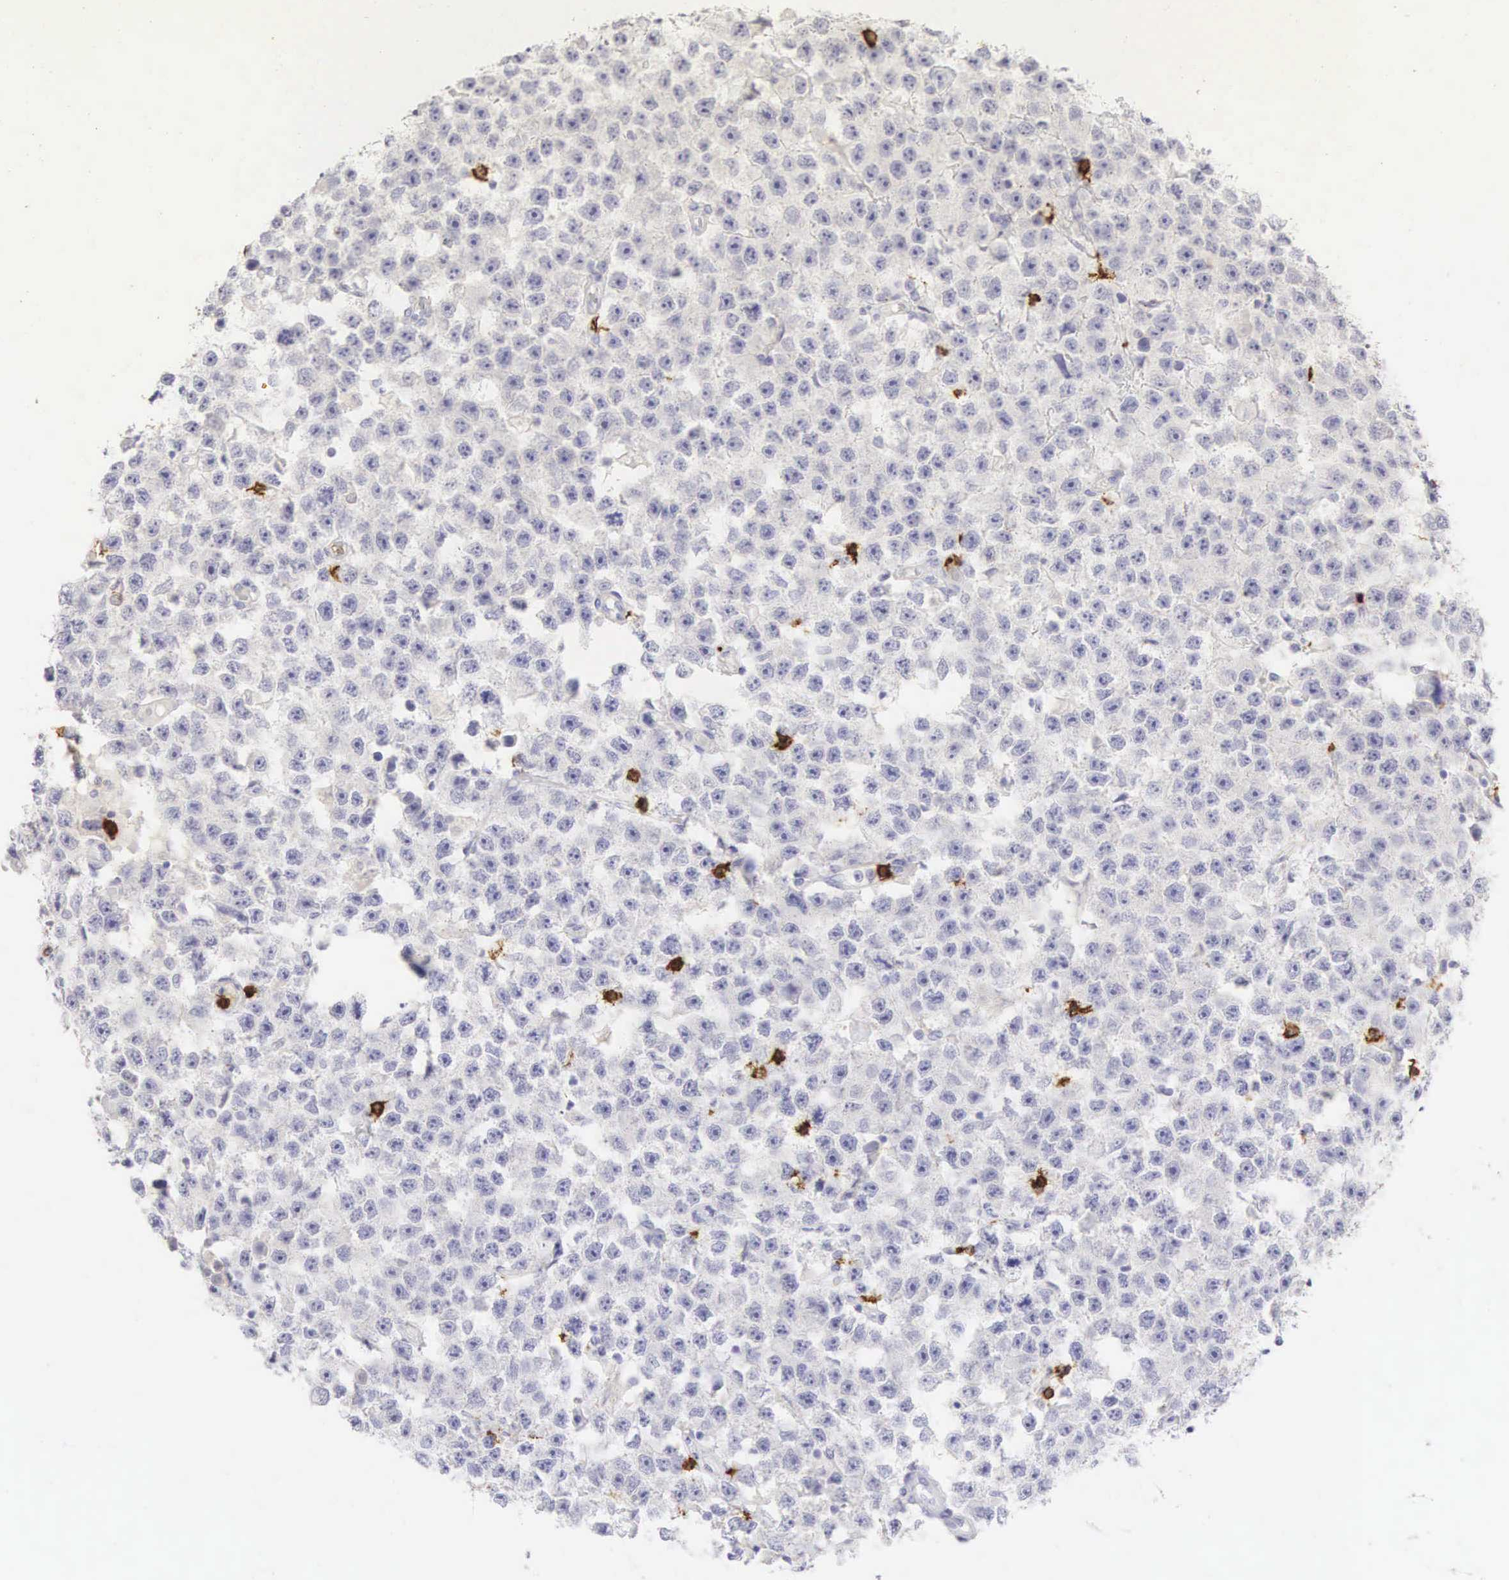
{"staining": {"intensity": "negative", "quantity": "none", "location": "none"}, "tissue": "testis cancer", "cell_type": "Tumor cells", "image_type": "cancer", "snomed": [{"axis": "morphology", "description": "Seminoma, NOS"}, {"axis": "topography", "description": "Testis"}], "caption": "An IHC image of testis cancer (seminoma) is shown. There is no staining in tumor cells of testis cancer (seminoma). The staining was performed using DAB (3,3'-diaminobenzidine) to visualize the protein expression in brown, while the nuclei were stained in blue with hematoxylin (Magnification: 20x).", "gene": "CD8A", "patient": {"sex": "male", "age": 52}}